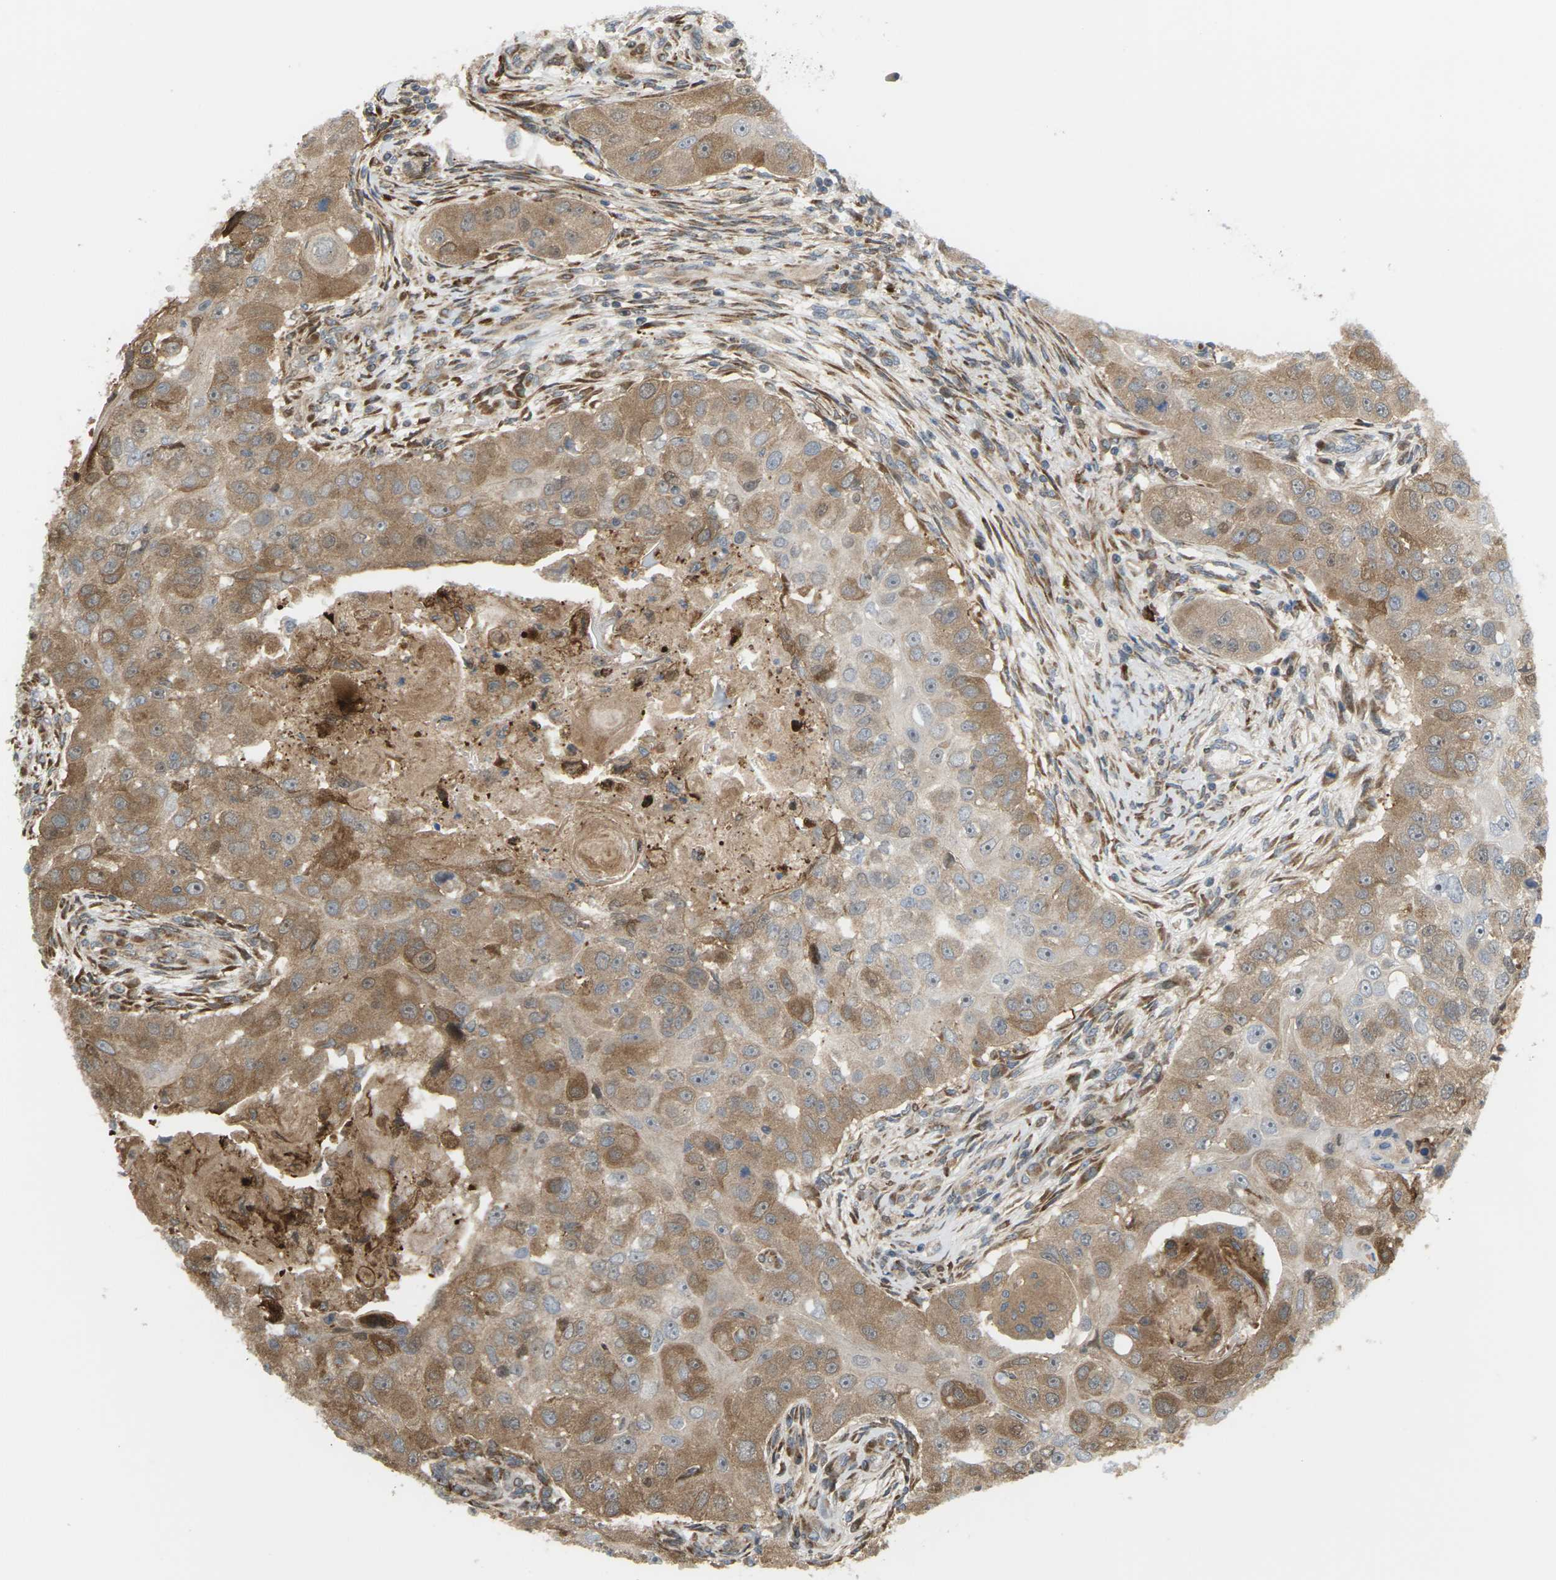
{"staining": {"intensity": "moderate", "quantity": ">75%", "location": "cytoplasmic/membranous"}, "tissue": "head and neck cancer", "cell_type": "Tumor cells", "image_type": "cancer", "snomed": [{"axis": "morphology", "description": "Normal tissue, NOS"}, {"axis": "morphology", "description": "Squamous cell carcinoma, NOS"}, {"axis": "topography", "description": "Skeletal muscle"}, {"axis": "topography", "description": "Head-Neck"}], "caption": "DAB immunohistochemical staining of squamous cell carcinoma (head and neck) exhibits moderate cytoplasmic/membranous protein staining in approximately >75% of tumor cells.", "gene": "ROBO1", "patient": {"sex": "male", "age": 51}}